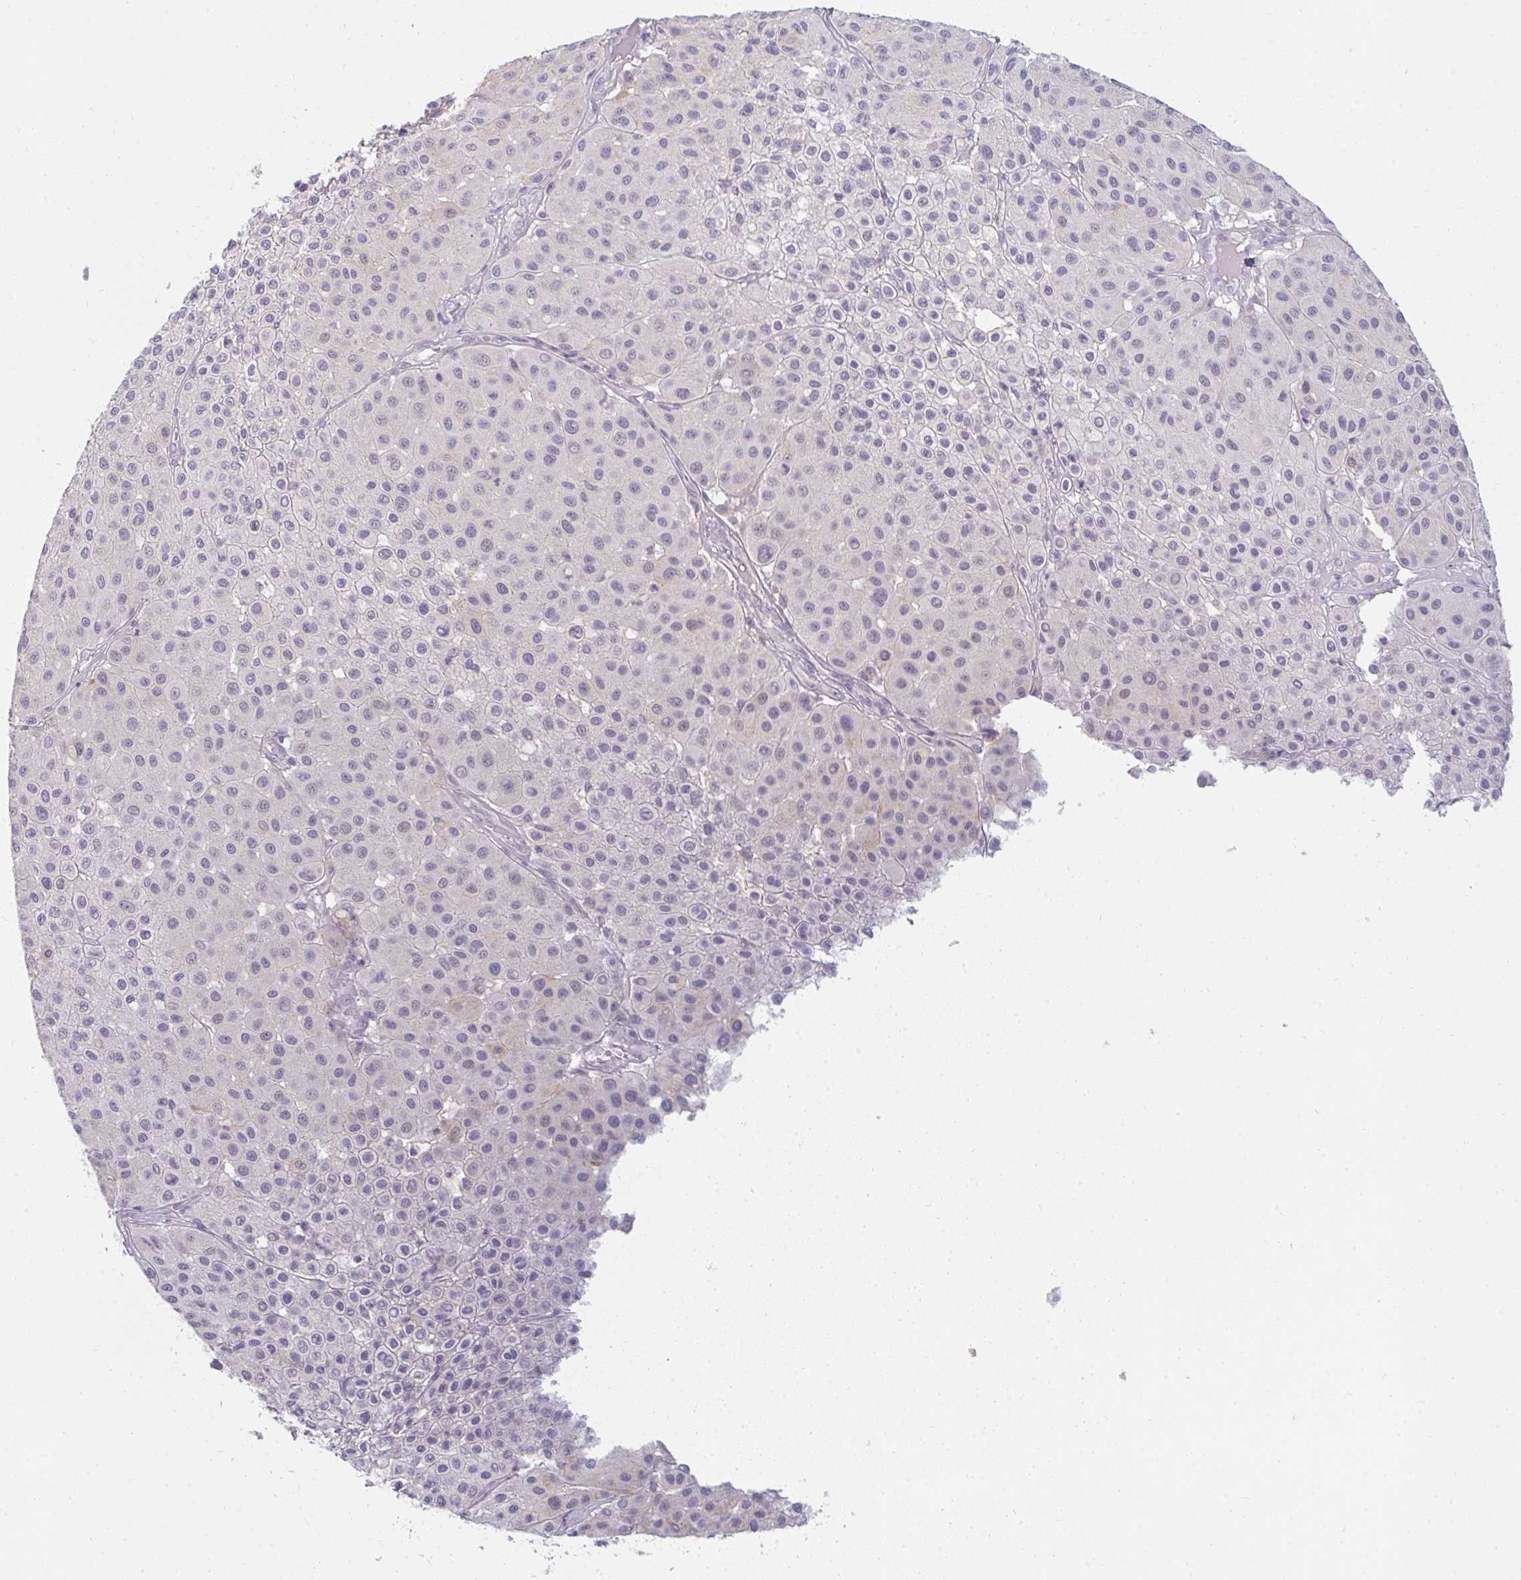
{"staining": {"intensity": "negative", "quantity": "none", "location": "none"}, "tissue": "melanoma", "cell_type": "Tumor cells", "image_type": "cancer", "snomed": [{"axis": "morphology", "description": "Malignant melanoma, Metastatic site"}, {"axis": "topography", "description": "Smooth muscle"}], "caption": "IHC of human malignant melanoma (metastatic site) displays no positivity in tumor cells. (DAB (3,3'-diaminobenzidine) immunohistochemistry, high magnification).", "gene": "PPFIA4", "patient": {"sex": "male", "age": 41}}